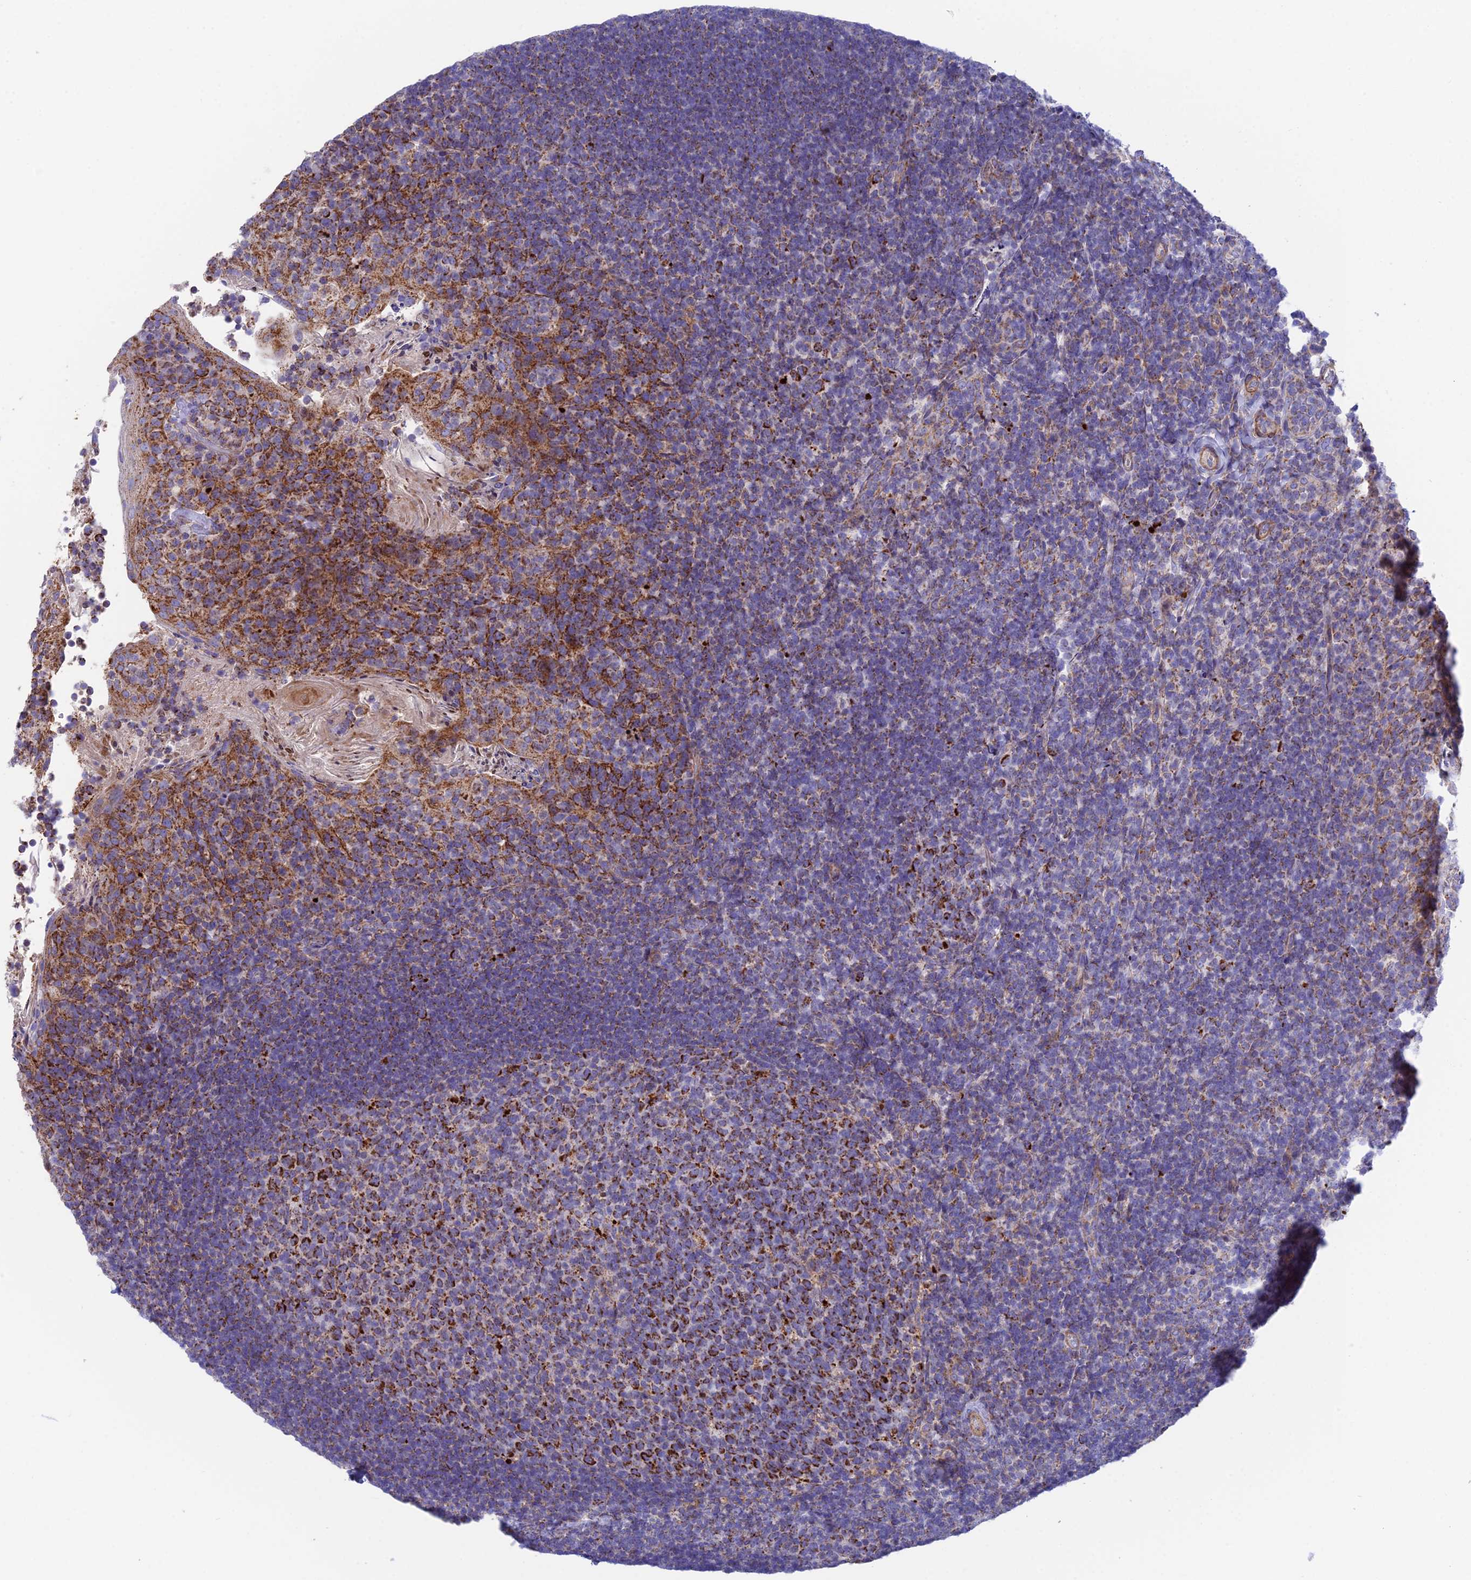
{"staining": {"intensity": "strong", "quantity": "25%-75%", "location": "cytoplasmic/membranous"}, "tissue": "tonsil", "cell_type": "Germinal center cells", "image_type": "normal", "snomed": [{"axis": "morphology", "description": "Normal tissue, NOS"}, {"axis": "topography", "description": "Tonsil"}], "caption": "Protein analysis of normal tonsil exhibits strong cytoplasmic/membranous expression in about 25%-75% of germinal center cells.", "gene": "CSPG4", "patient": {"sex": "female", "age": 10}}